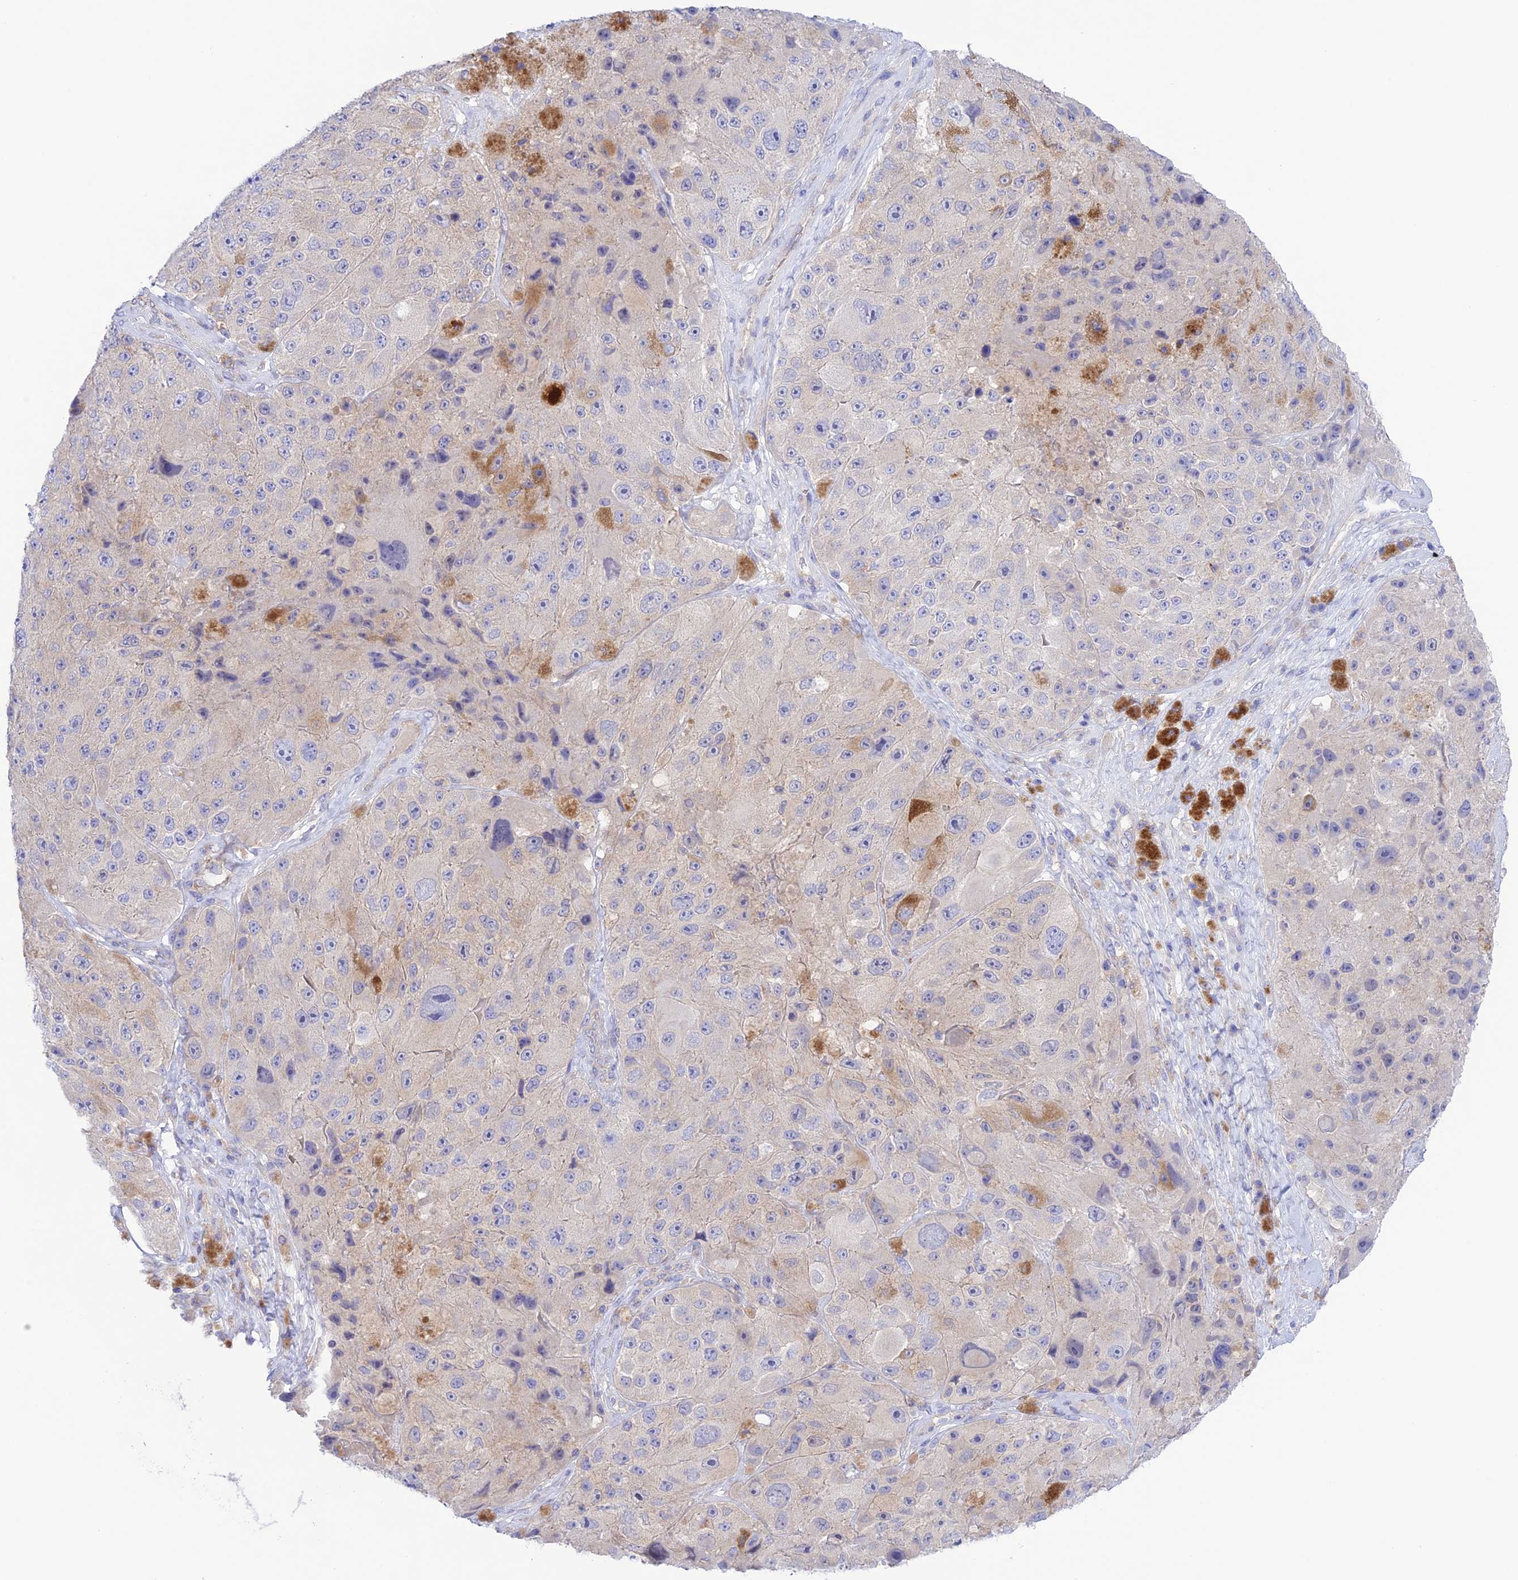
{"staining": {"intensity": "negative", "quantity": "none", "location": "none"}, "tissue": "melanoma", "cell_type": "Tumor cells", "image_type": "cancer", "snomed": [{"axis": "morphology", "description": "Malignant melanoma, Metastatic site"}, {"axis": "topography", "description": "Lymph node"}], "caption": "There is no significant positivity in tumor cells of malignant melanoma (metastatic site).", "gene": "CHSY3", "patient": {"sex": "male", "age": 62}}